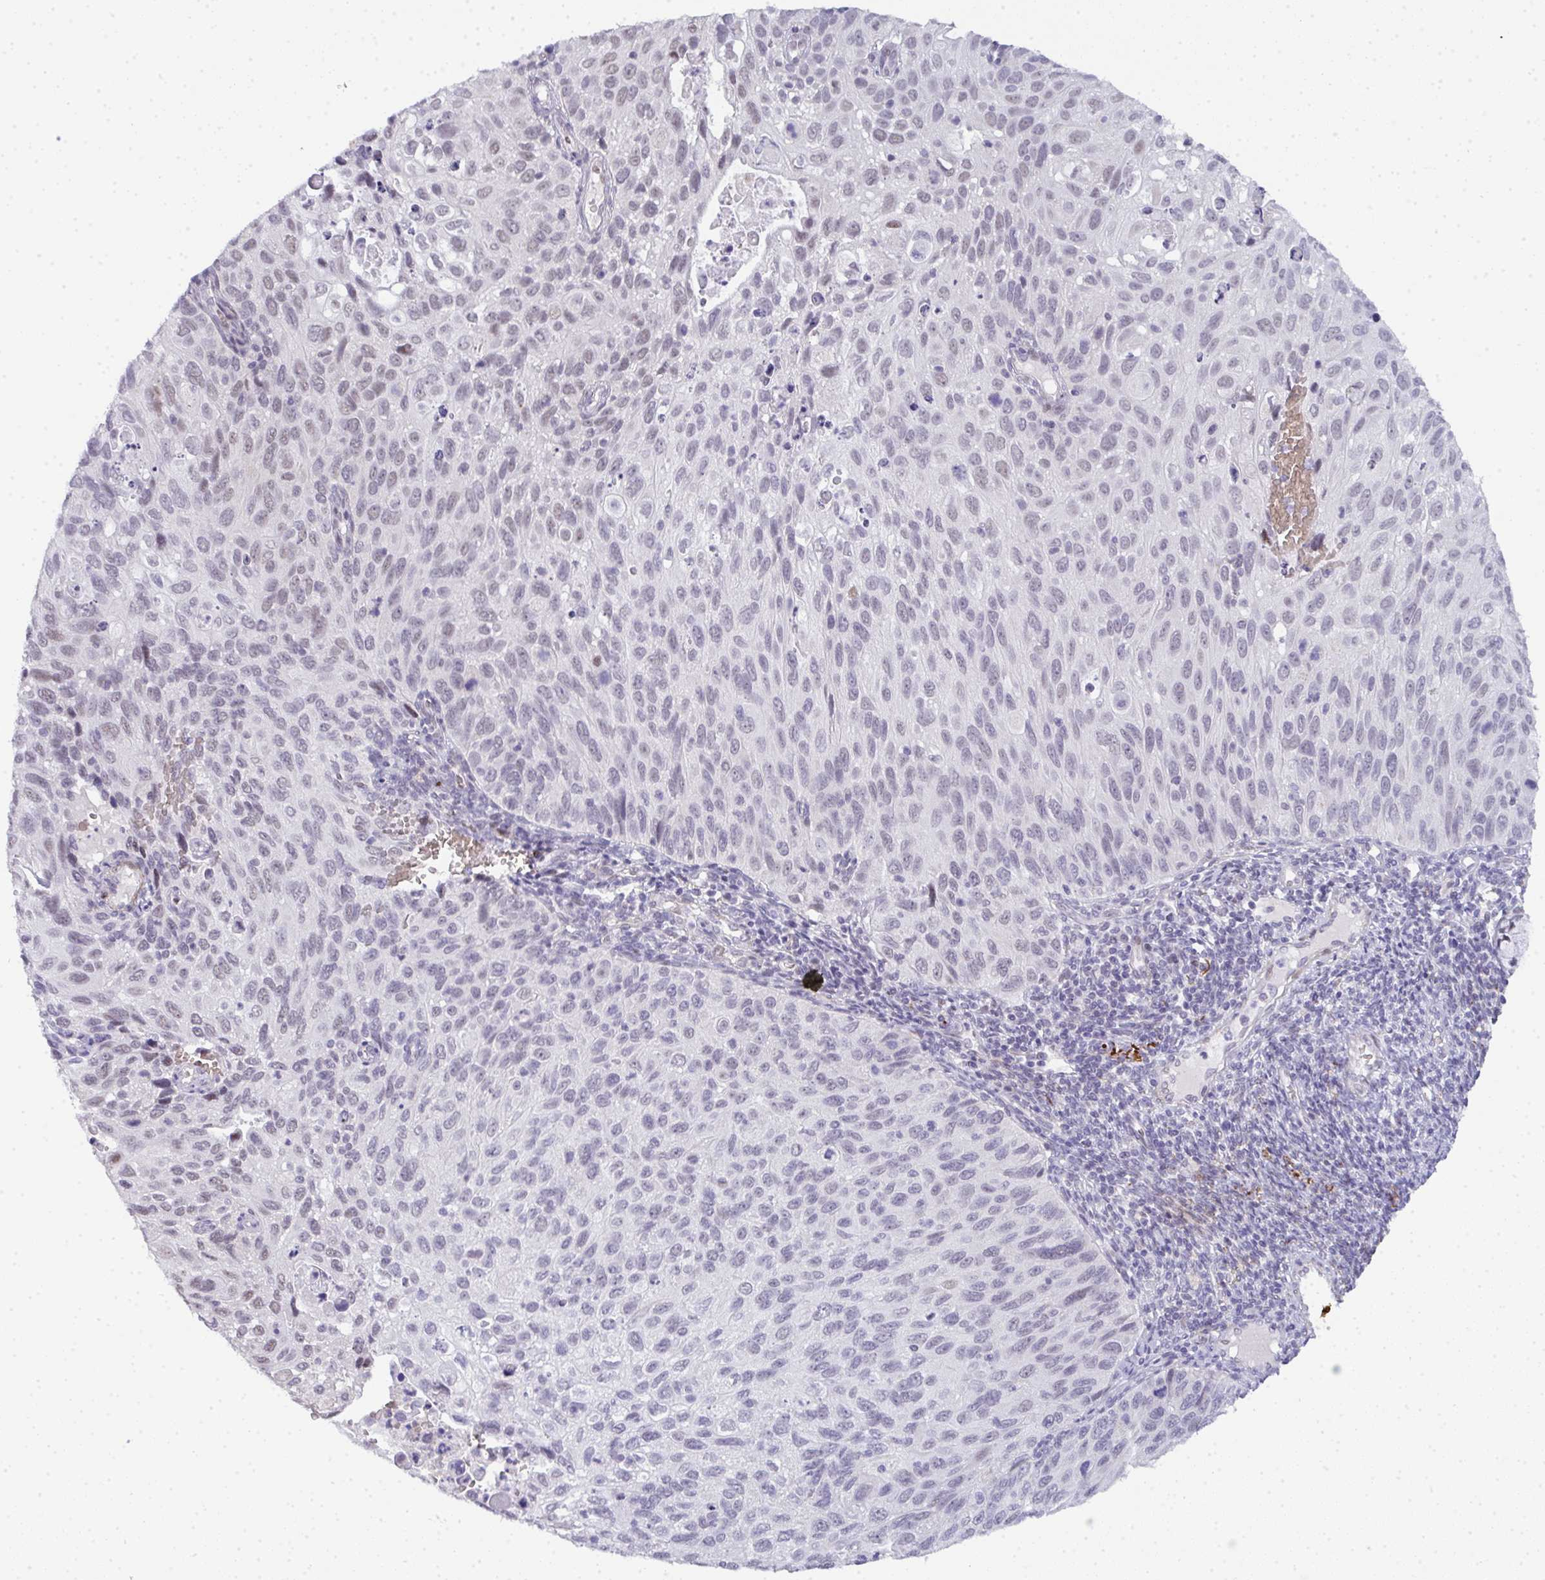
{"staining": {"intensity": "negative", "quantity": "none", "location": "none"}, "tissue": "cervical cancer", "cell_type": "Tumor cells", "image_type": "cancer", "snomed": [{"axis": "morphology", "description": "Squamous cell carcinoma, NOS"}, {"axis": "topography", "description": "Cervix"}], "caption": "Immunohistochemistry histopathology image of human cervical cancer (squamous cell carcinoma) stained for a protein (brown), which displays no expression in tumor cells.", "gene": "TNMD", "patient": {"sex": "female", "age": 70}}